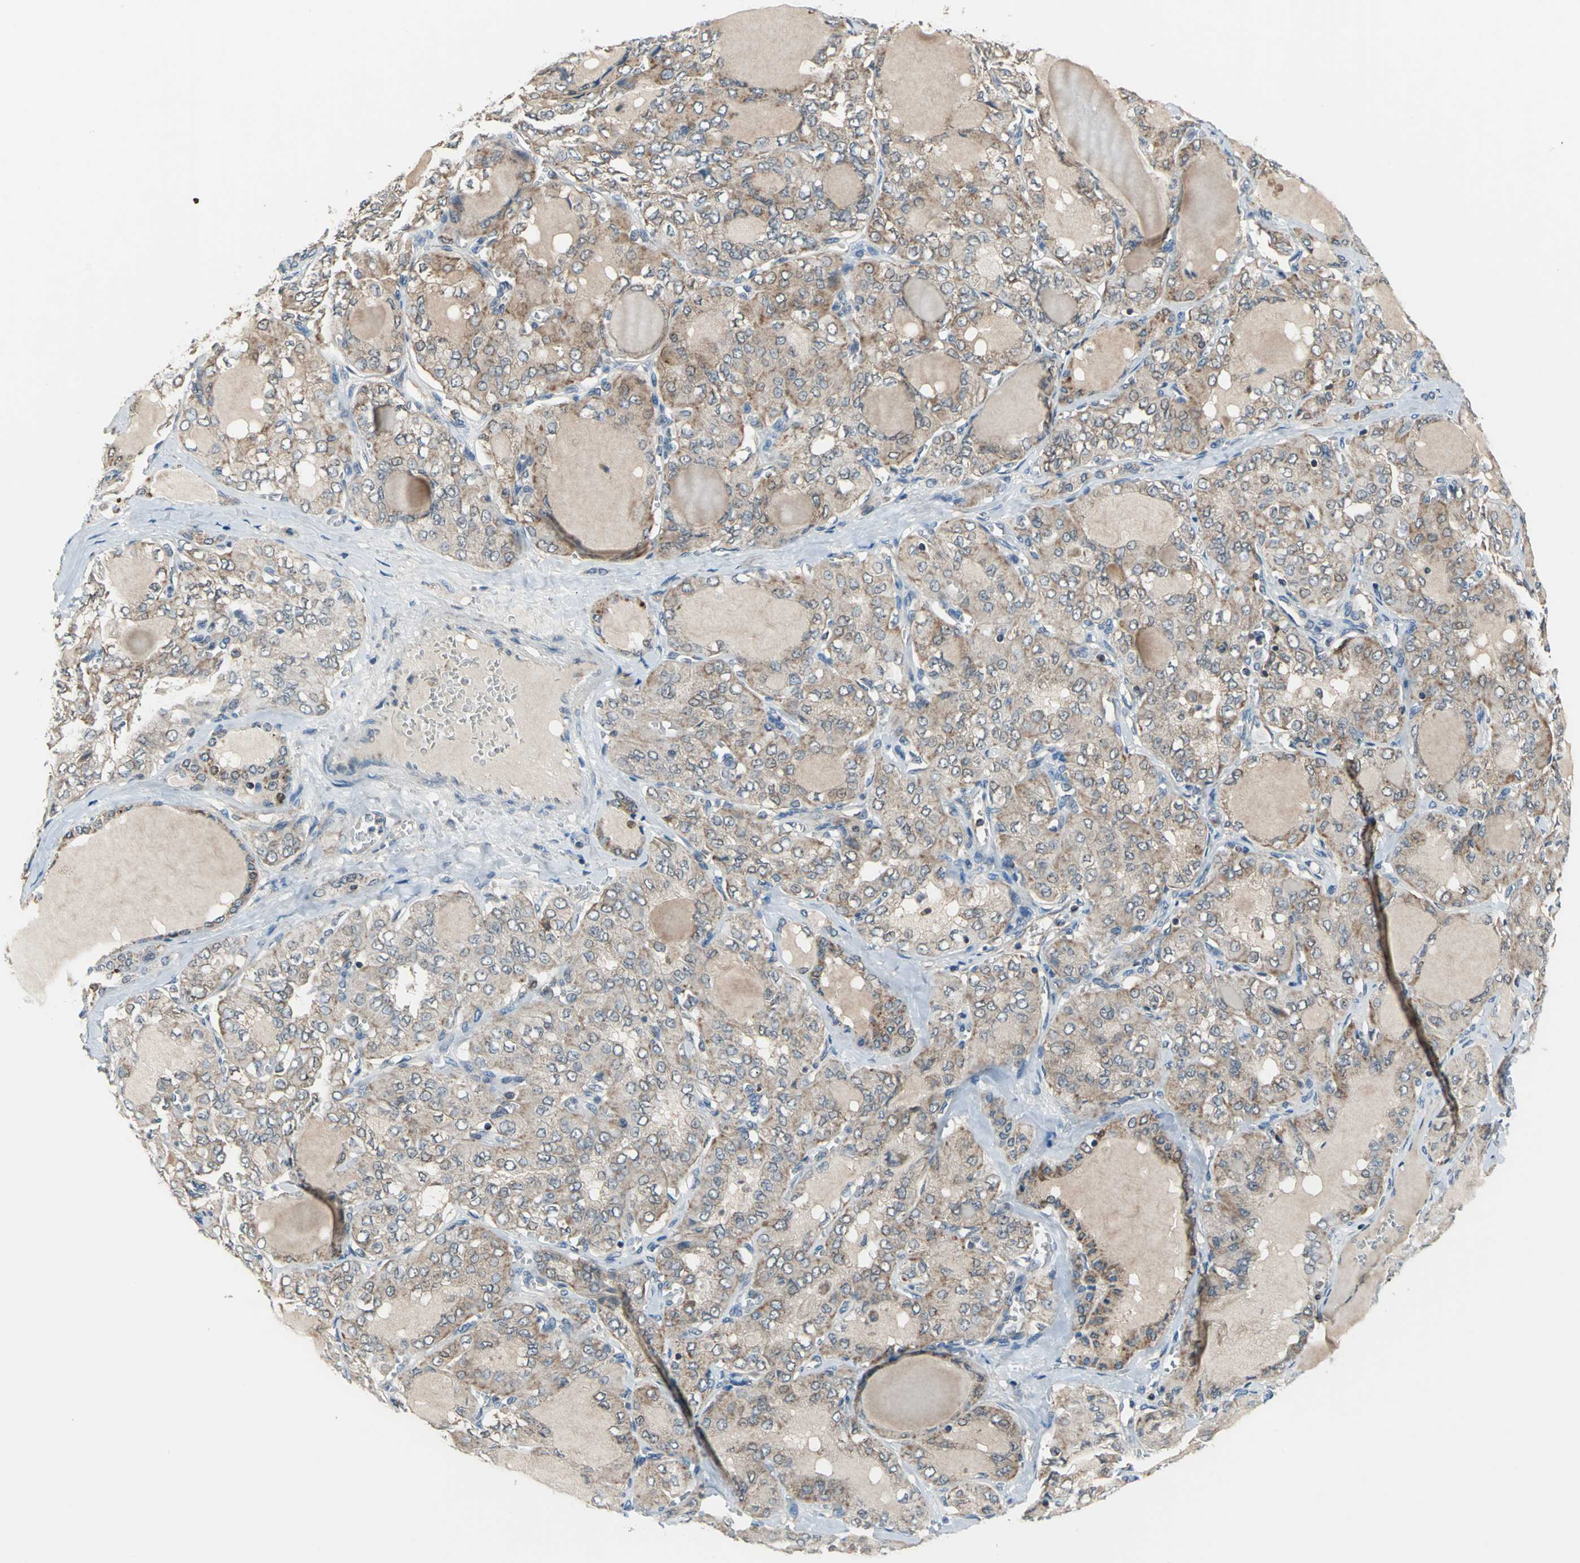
{"staining": {"intensity": "moderate", "quantity": ">75%", "location": "cytoplasmic/membranous"}, "tissue": "thyroid cancer", "cell_type": "Tumor cells", "image_type": "cancer", "snomed": [{"axis": "morphology", "description": "Papillary adenocarcinoma, NOS"}, {"axis": "topography", "description": "Thyroid gland"}], "caption": "Moderate cytoplasmic/membranous expression for a protein is present in about >75% of tumor cells of thyroid cancer using immunohistochemistry.", "gene": "TRAK1", "patient": {"sex": "male", "age": 20}}